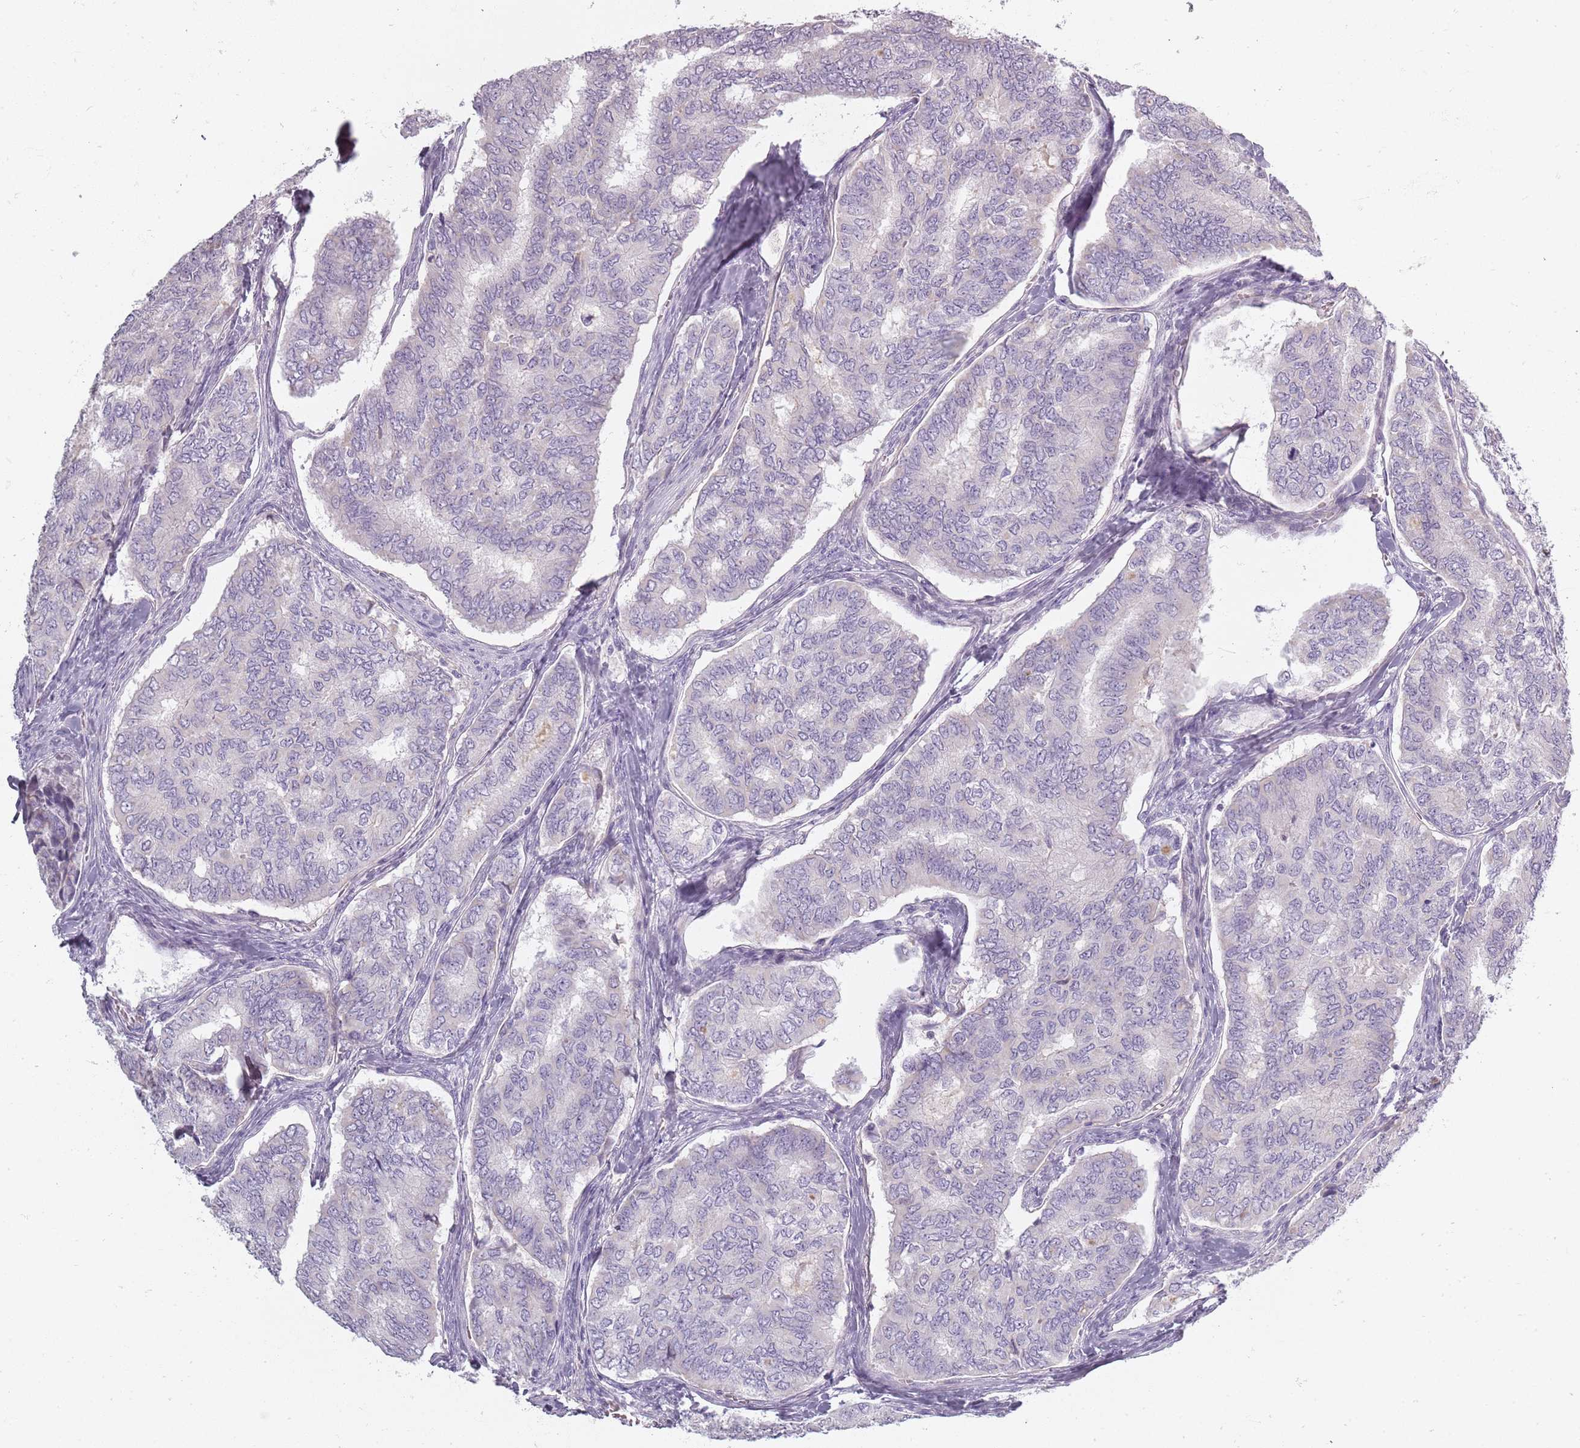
{"staining": {"intensity": "negative", "quantity": "none", "location": "none"}, "tissue": "thyroid cancer", "cell_type": "Tumor cells", "image_type": "cancer", "snomed": [{"axis": "morphology", "description": "Papillary adenocarcinoma, NOS"}, {"axis": "topography", "description": "Thyroid gland"}], "caption": "High magnification brightfield microscopy of thyroid cancer (papillary adenocarcinoma) stained with DAB (3,3'-diaminobenzidine) (brown) and counterstained with hematoxylin (blue): tumor cells show no significant expression.", "gene": "SYNGR3", "patient": {"sex": "female", "age": 35}}